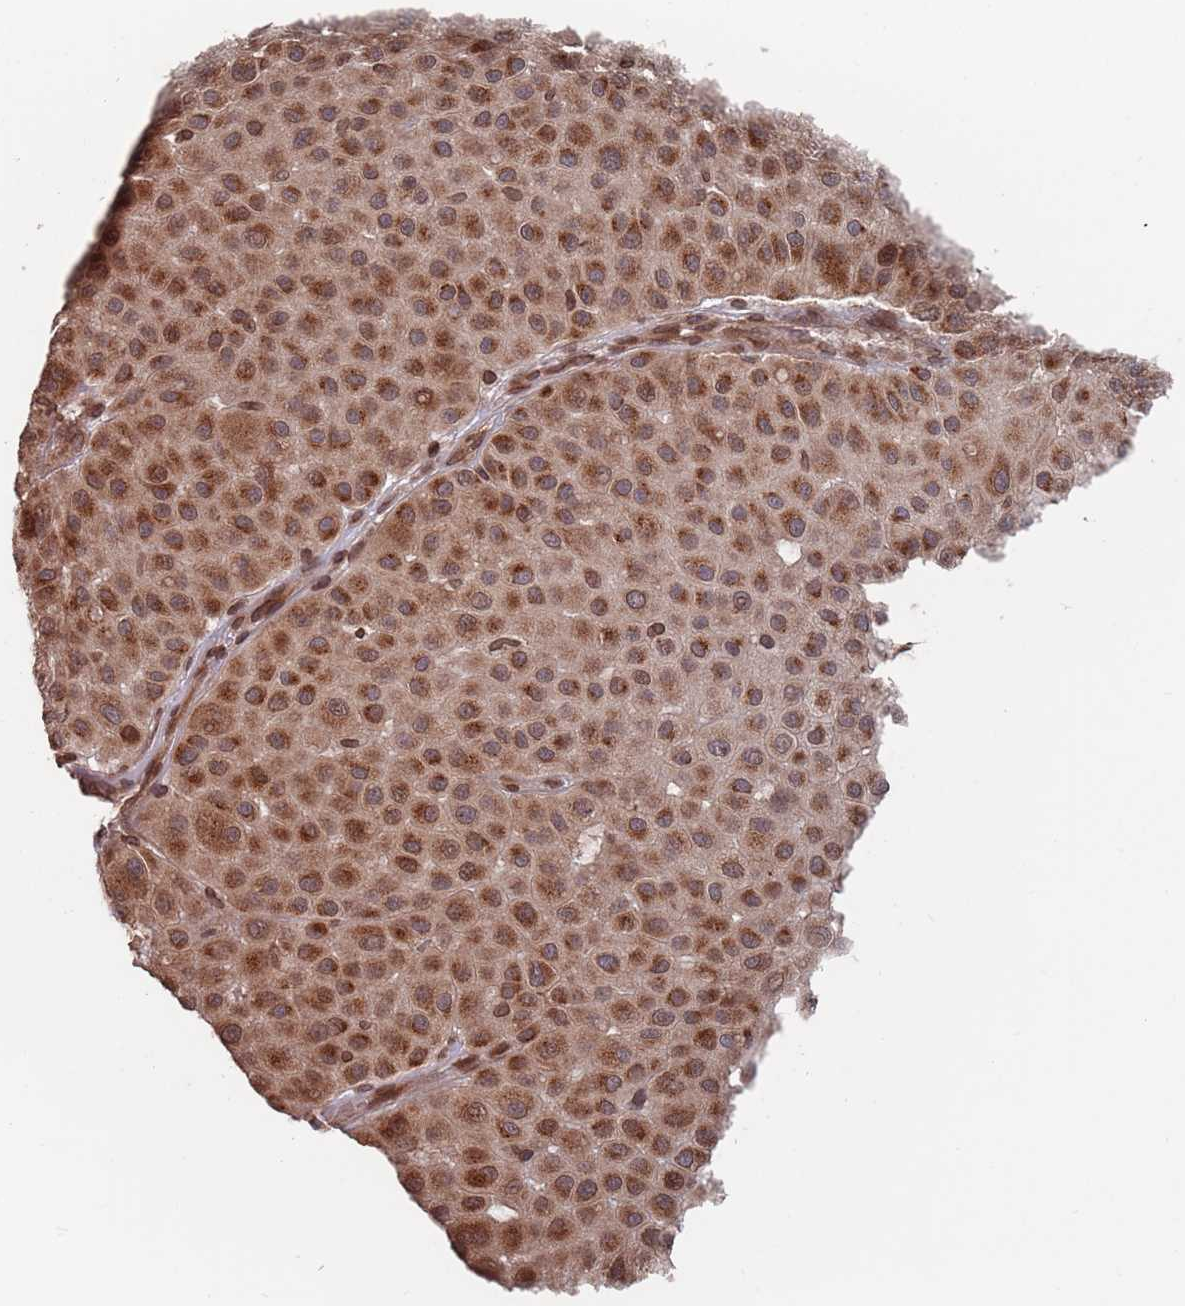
{"staining": {"intensity": "moderate", "quantity": ">75%", "location": "cytoplasmic/membranous"}, "tissue": "melanoma", "cell_type": "Tumor cells", "image_type": "cancer", "snomed": [{"axis": "morphology", "description": "Malignant melanoma, Metastatic site"}, {"axis": "topography", "description": "Smooth muscle"}], "caption": "An immunohistochemistry image of neoplastic tissue is shown. Protein staining in brown shows moderate cytoplasmic/membranous positivity in malignant melanoma (metastatic site) within tumor cells.", "gene": "SDHAF3", "patient": {"sex": "male", "age": 41}}